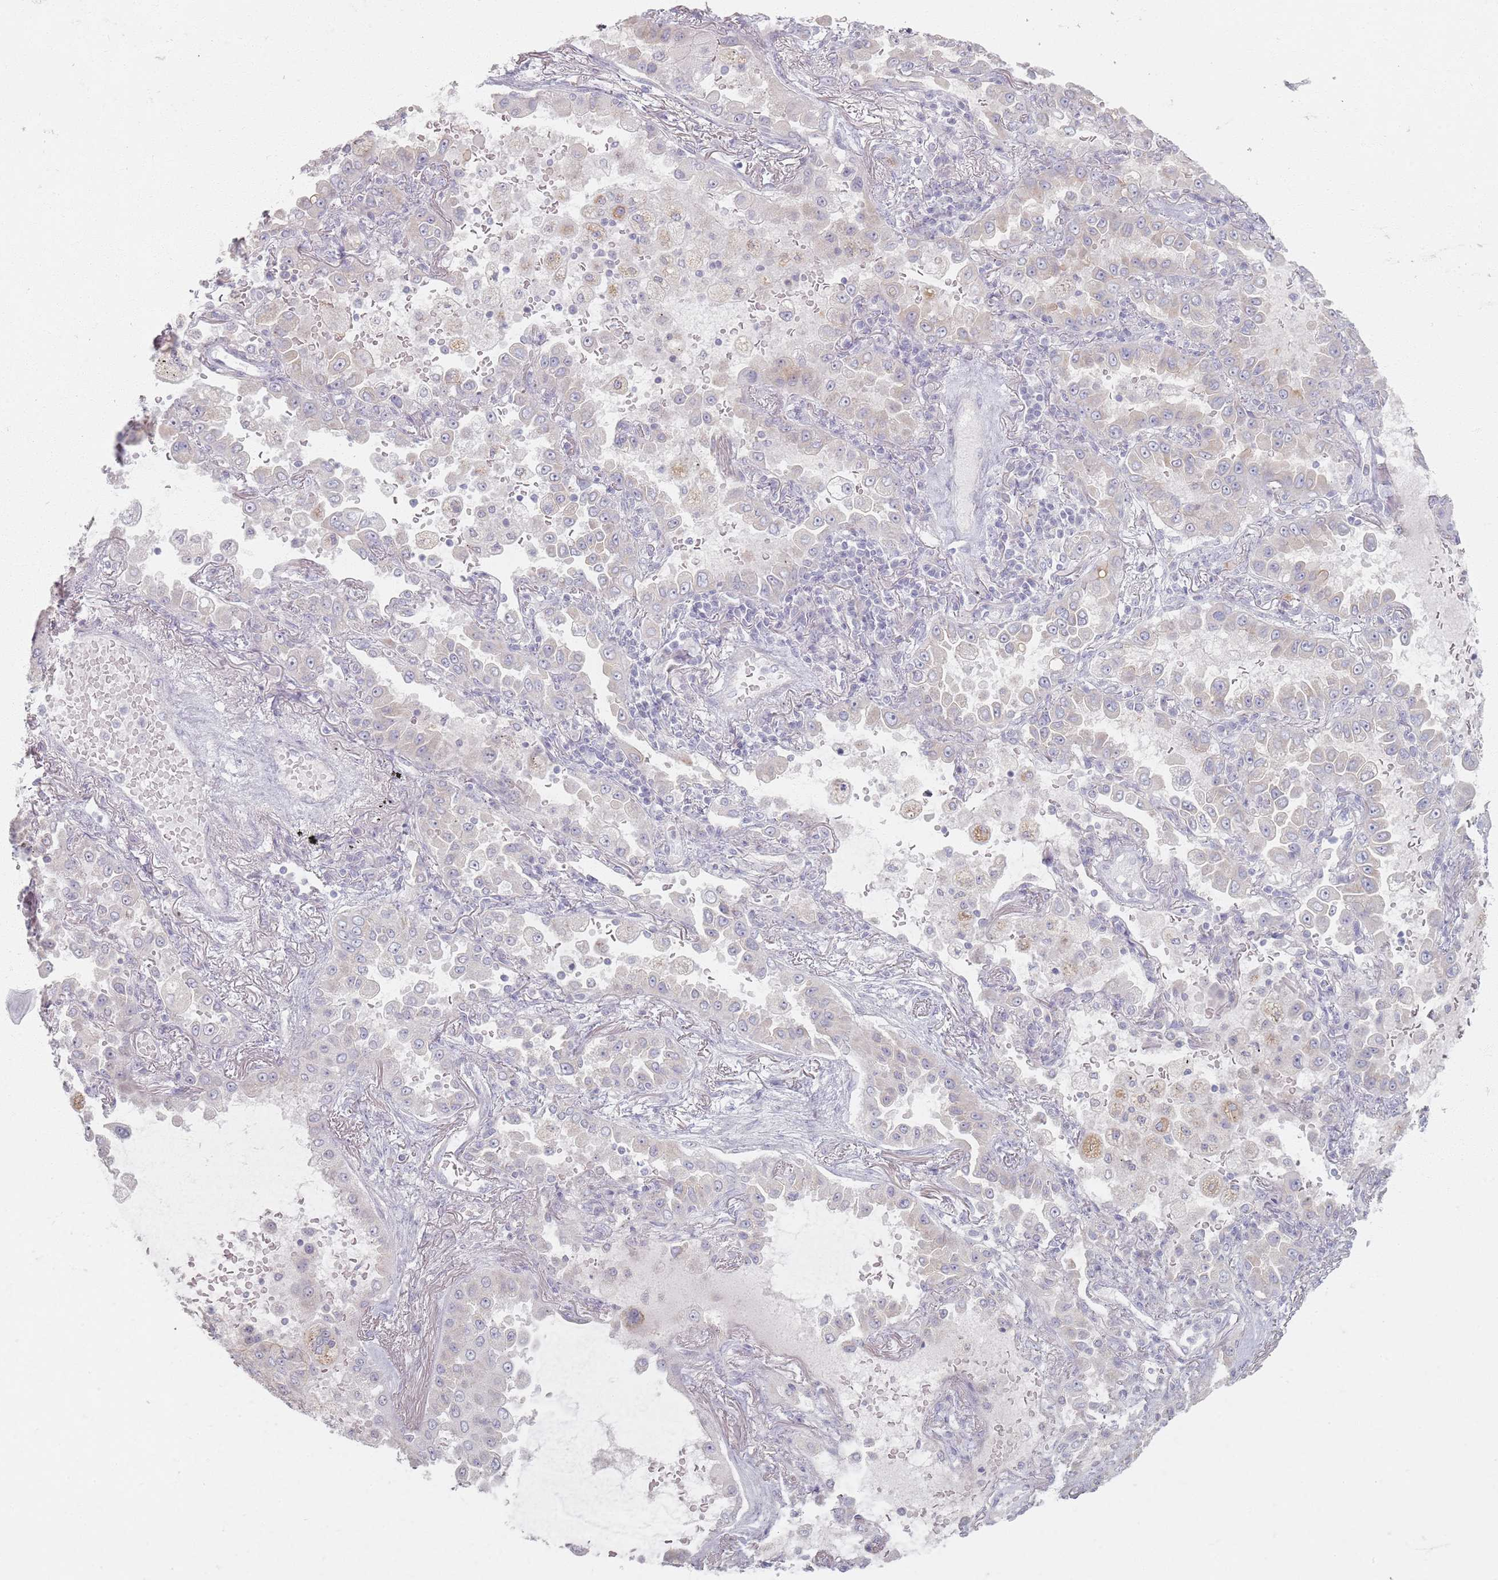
{"staining": {"intensity": "negative", "quantity": "none", "location": "none"}, "tissue": "lung cancer", "cell_type": "Tumor cells", "image_type": "cancer", "snomed": [{"axis": "morphology", "description": "Squamous cell carcinoma, NOS"}, {"axis": "topography", "description": "Lung"}], "caption": "DAB (3,3'-diaminobenzidine) immunohistochemical staining of human squamous cell carcinoma (lung) reveals no significant staining in tumor cells.", "gene": "PKD2L2", "patient": {"sex": "male", "age": 74}}